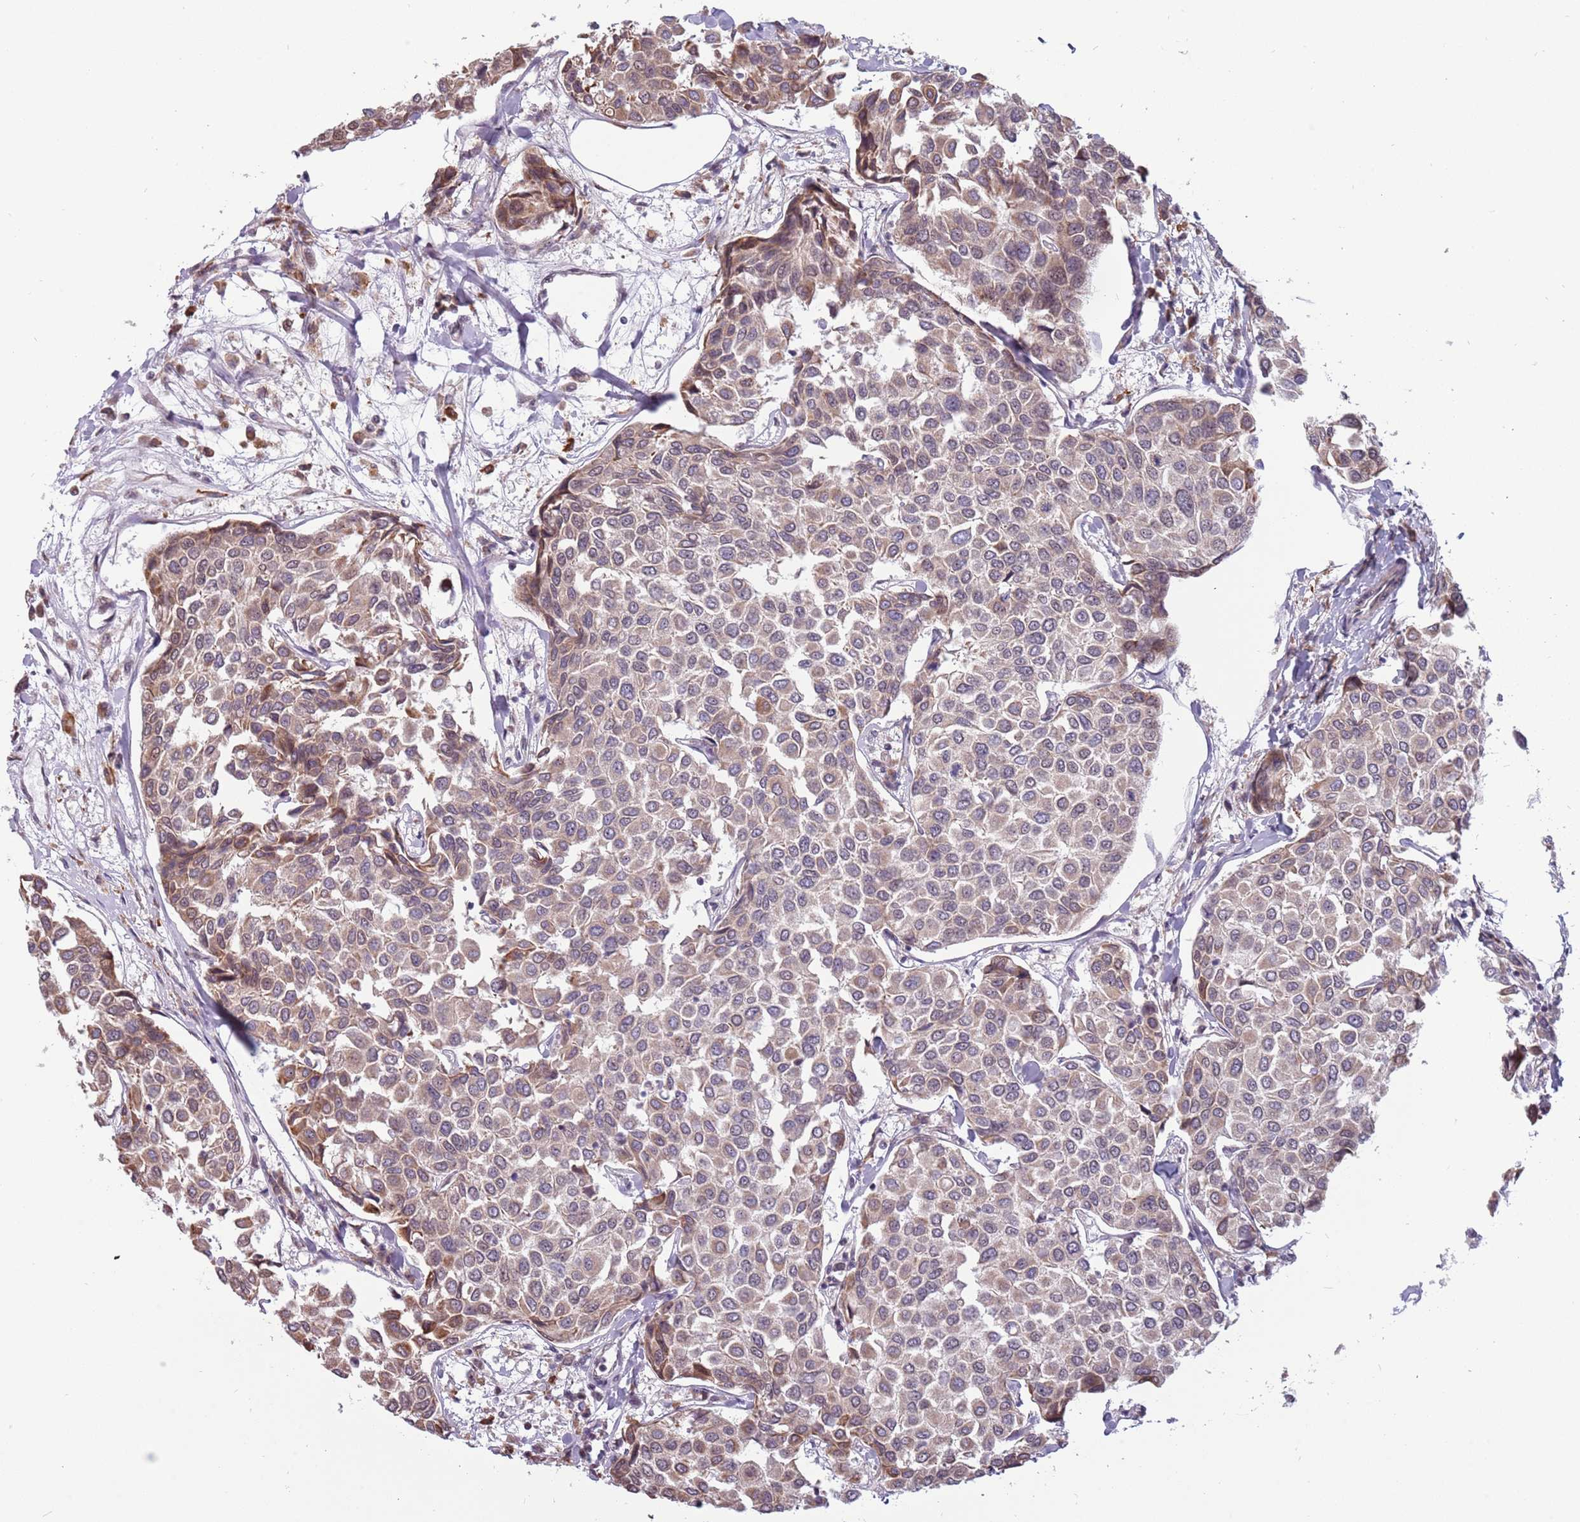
{"staining": {"intensity": "weak", "quantity": "25%-75%", "location": "cytoplasmic/membranous"}, "tissue": "breast cancer", "cell_type": "Tumor cells", "image_type": "cancer", "snomed": [{"axis": "morphology", "description": "Duct carcinoma"}, {"axis": "topography", "description": "Breast"}], "caption": "Immunohistochemistry (IHC) (DAB (3,3'-diaminobenzidine)) staining of human infiltrating ductal carcinoma (breast) shows weak cytoplasmic/membranous protein expression in about 25%-75% of tumor cells.", "gene": "BARD1", "patient": {"sex": "female", "age": 55}}